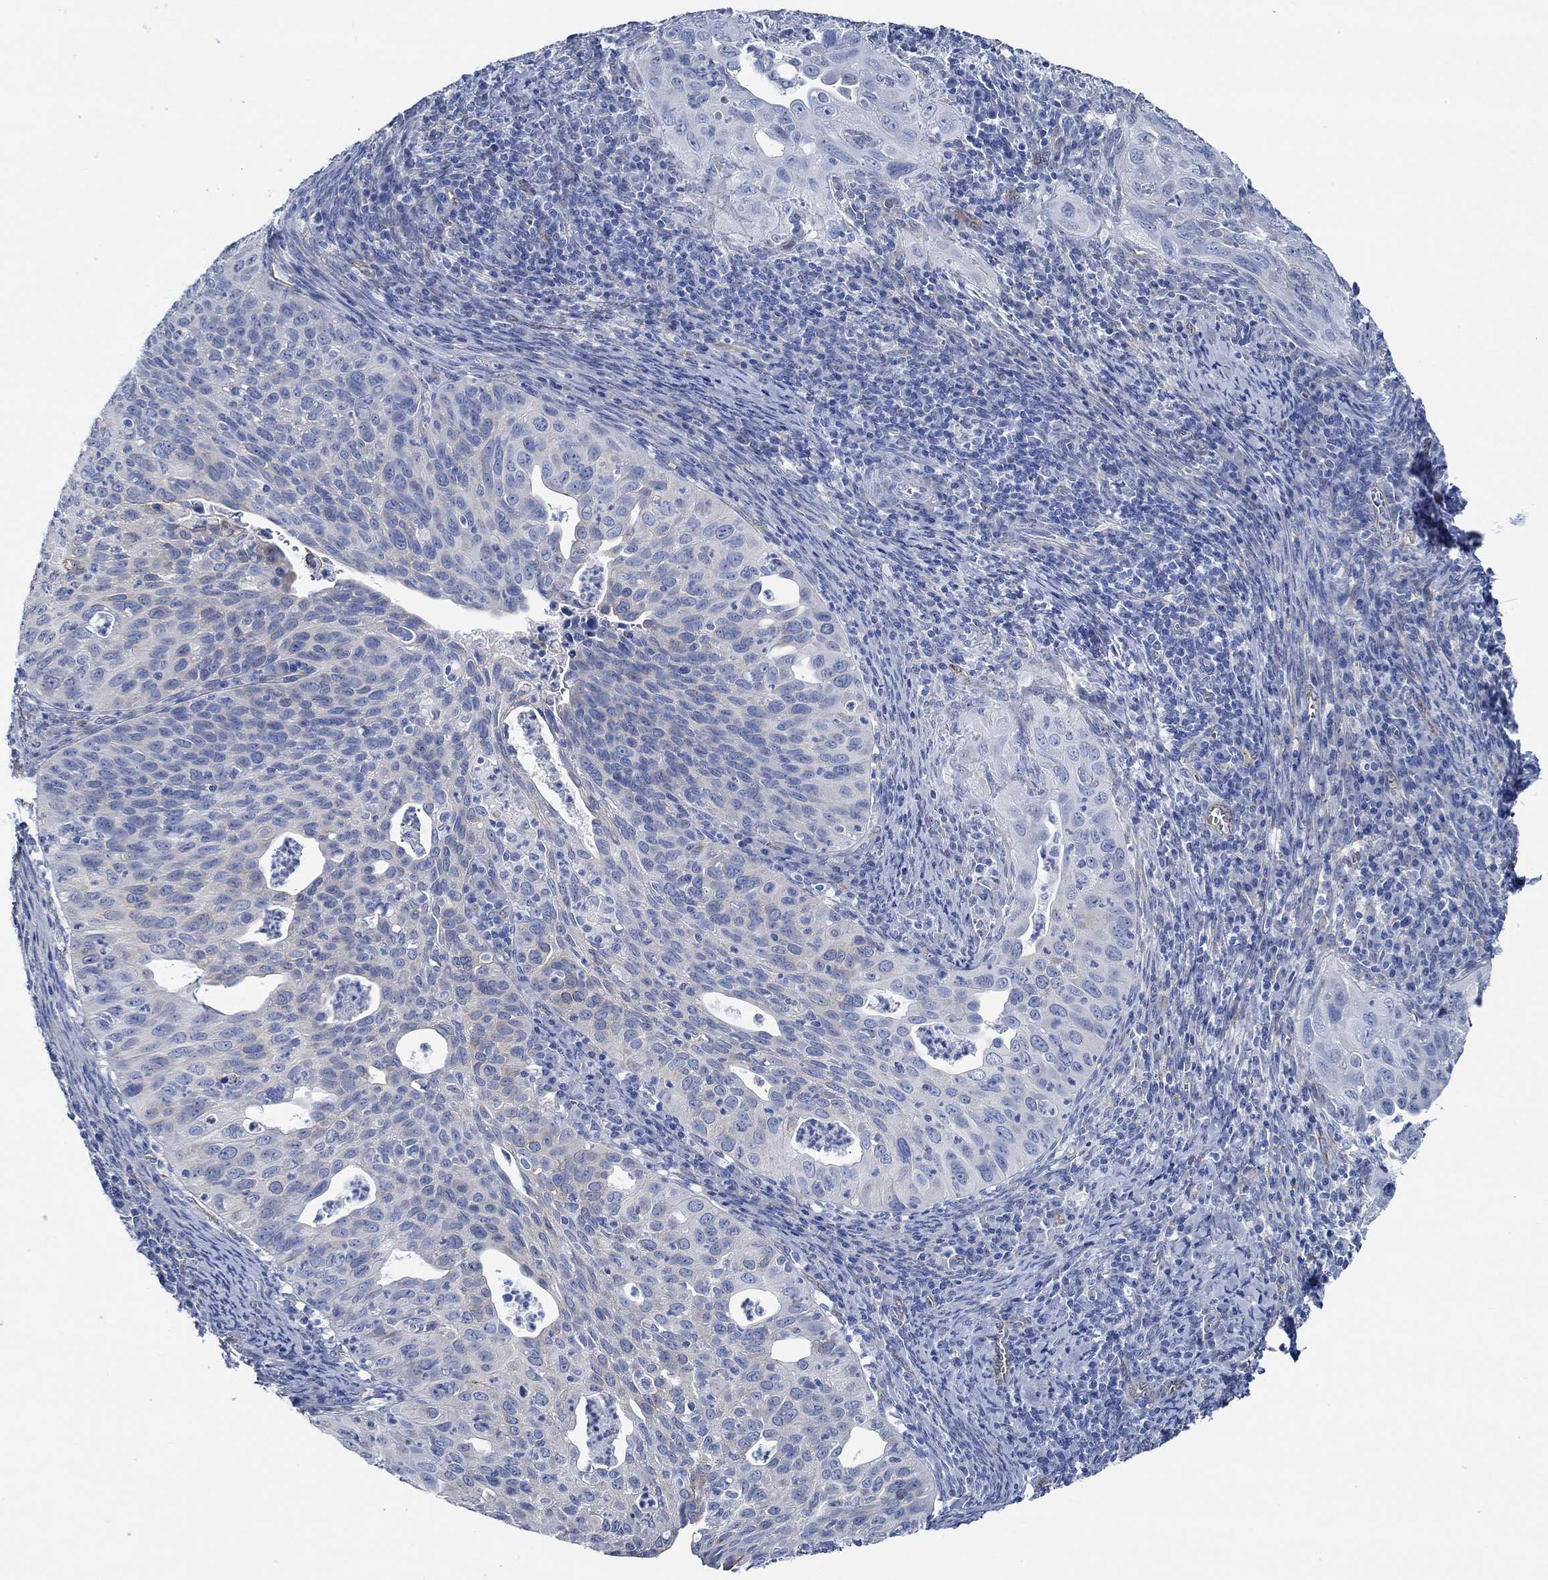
{"staining": {"intensity": "negative", "quantity": "none", "location": "none"}, "tissue": "cervical cancer", "cell_type": "Tumor cells", "image_type": "cancer", "snomed": [{"axis": "morphology", "description": "Squamous cell carcinoma, NOS"}, {"axis": "topography", "description": "Cervix"}], "caption": "Squamous cell carcinoma (cervical) stained for a protein using immunohistochemistry (IHC) shows no staining tumor cells.", "gene": "HECW2", "patient": {"sex": "female", "age": 26}}